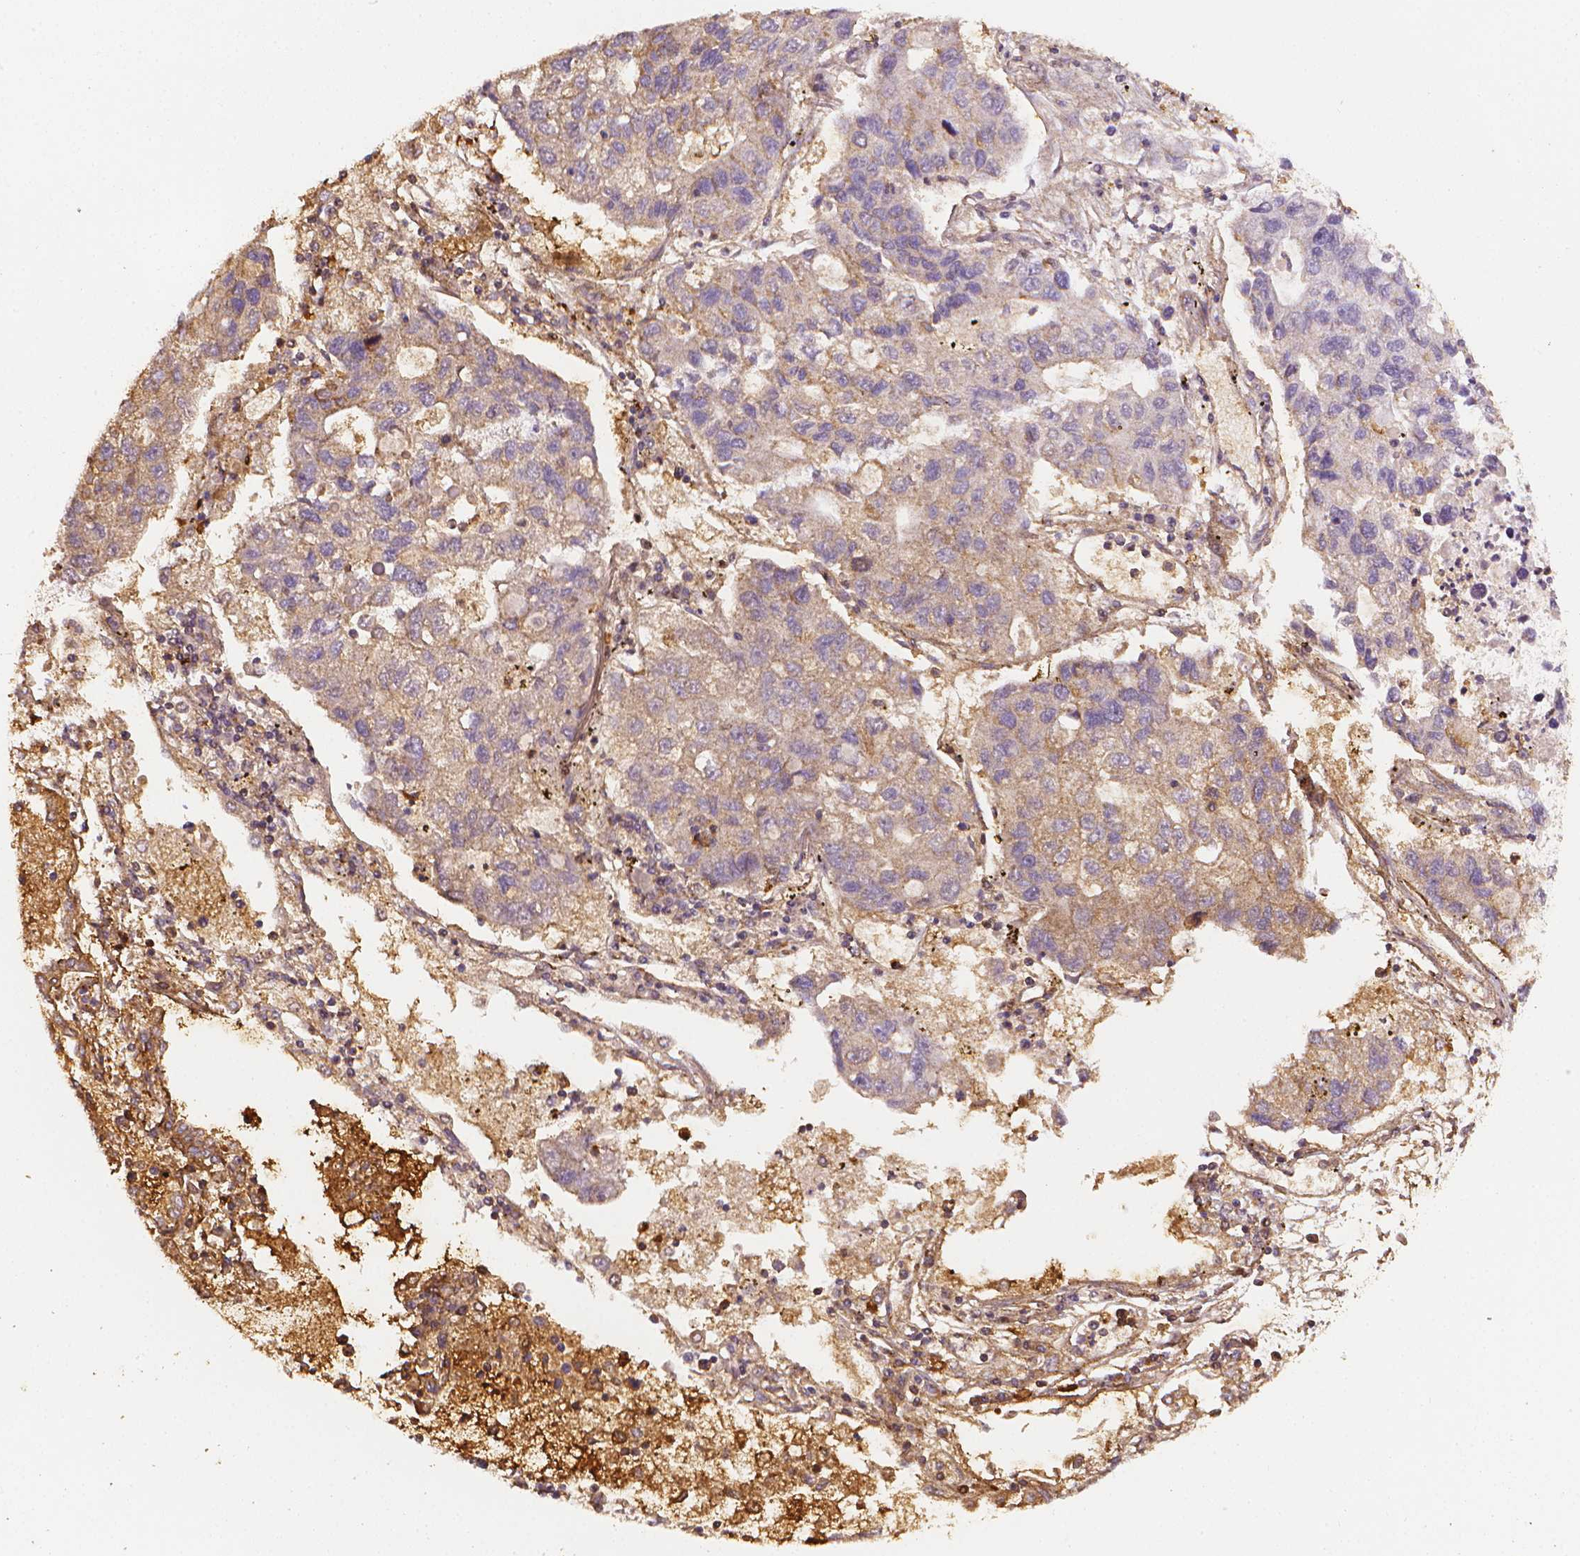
{"staining": {"intensity": "weak", "quantity": "<25%", "location": "cytoplasmic/membranous"}, "tissue": "lung cancer", "cell_type": "Tumor cells", "image_type": "cancer", "snomed": [{"axis": "morphology", "description": "Adenocarcinoma, NOS"}, {"axis": "topography", "description": "Bronchus"}, {"axis": "topography", "description": "Lung"}], "caption": "Immunohistochemistry (IHC) photomicrograph of neoplastic tissue: adenocarcinoma (lung) stained with DAB (3,3'-diaminobenzidine) shows no significant protein staining in tumor cells.", "gene": "DCN", "patient": {"sex": "female", "age": 51}}